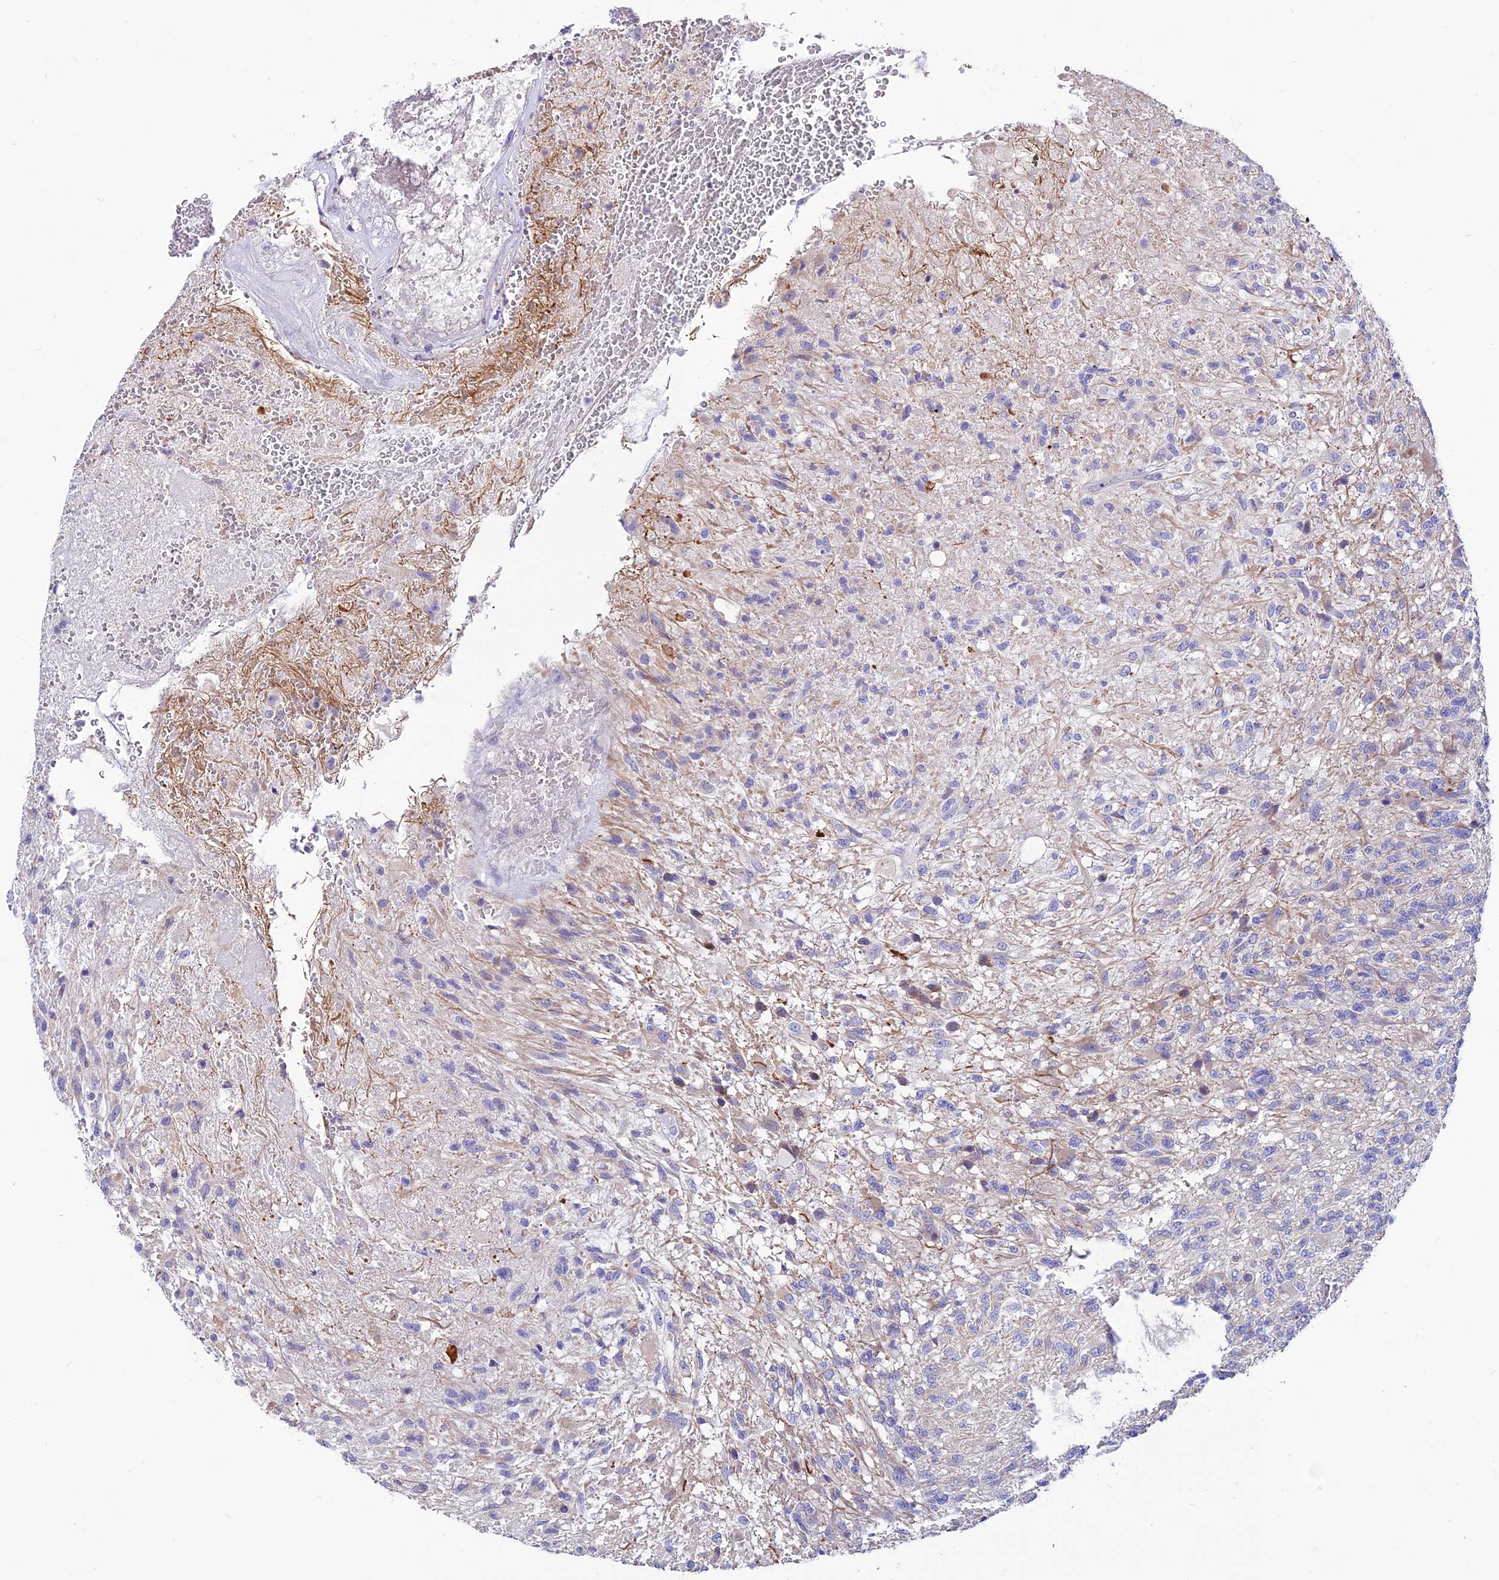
{"staining": {"intensity": "negative", "quantity": "none", "location": "none"}, "tissue": "glioma", "cell_type": "Tumor cells", "image_type": "cancer", "snomed": [{"axis": "morphology", "description": "Glioma, malignant, High grade"}, {"axis": "topography", "description": "Brain"}], "caption": "Immunohistochemical staining of human glioma demonstrates no significant expression in tumor cells.", "gene": "FAM178B", "patient": {"sex": "male", "age": 56}}